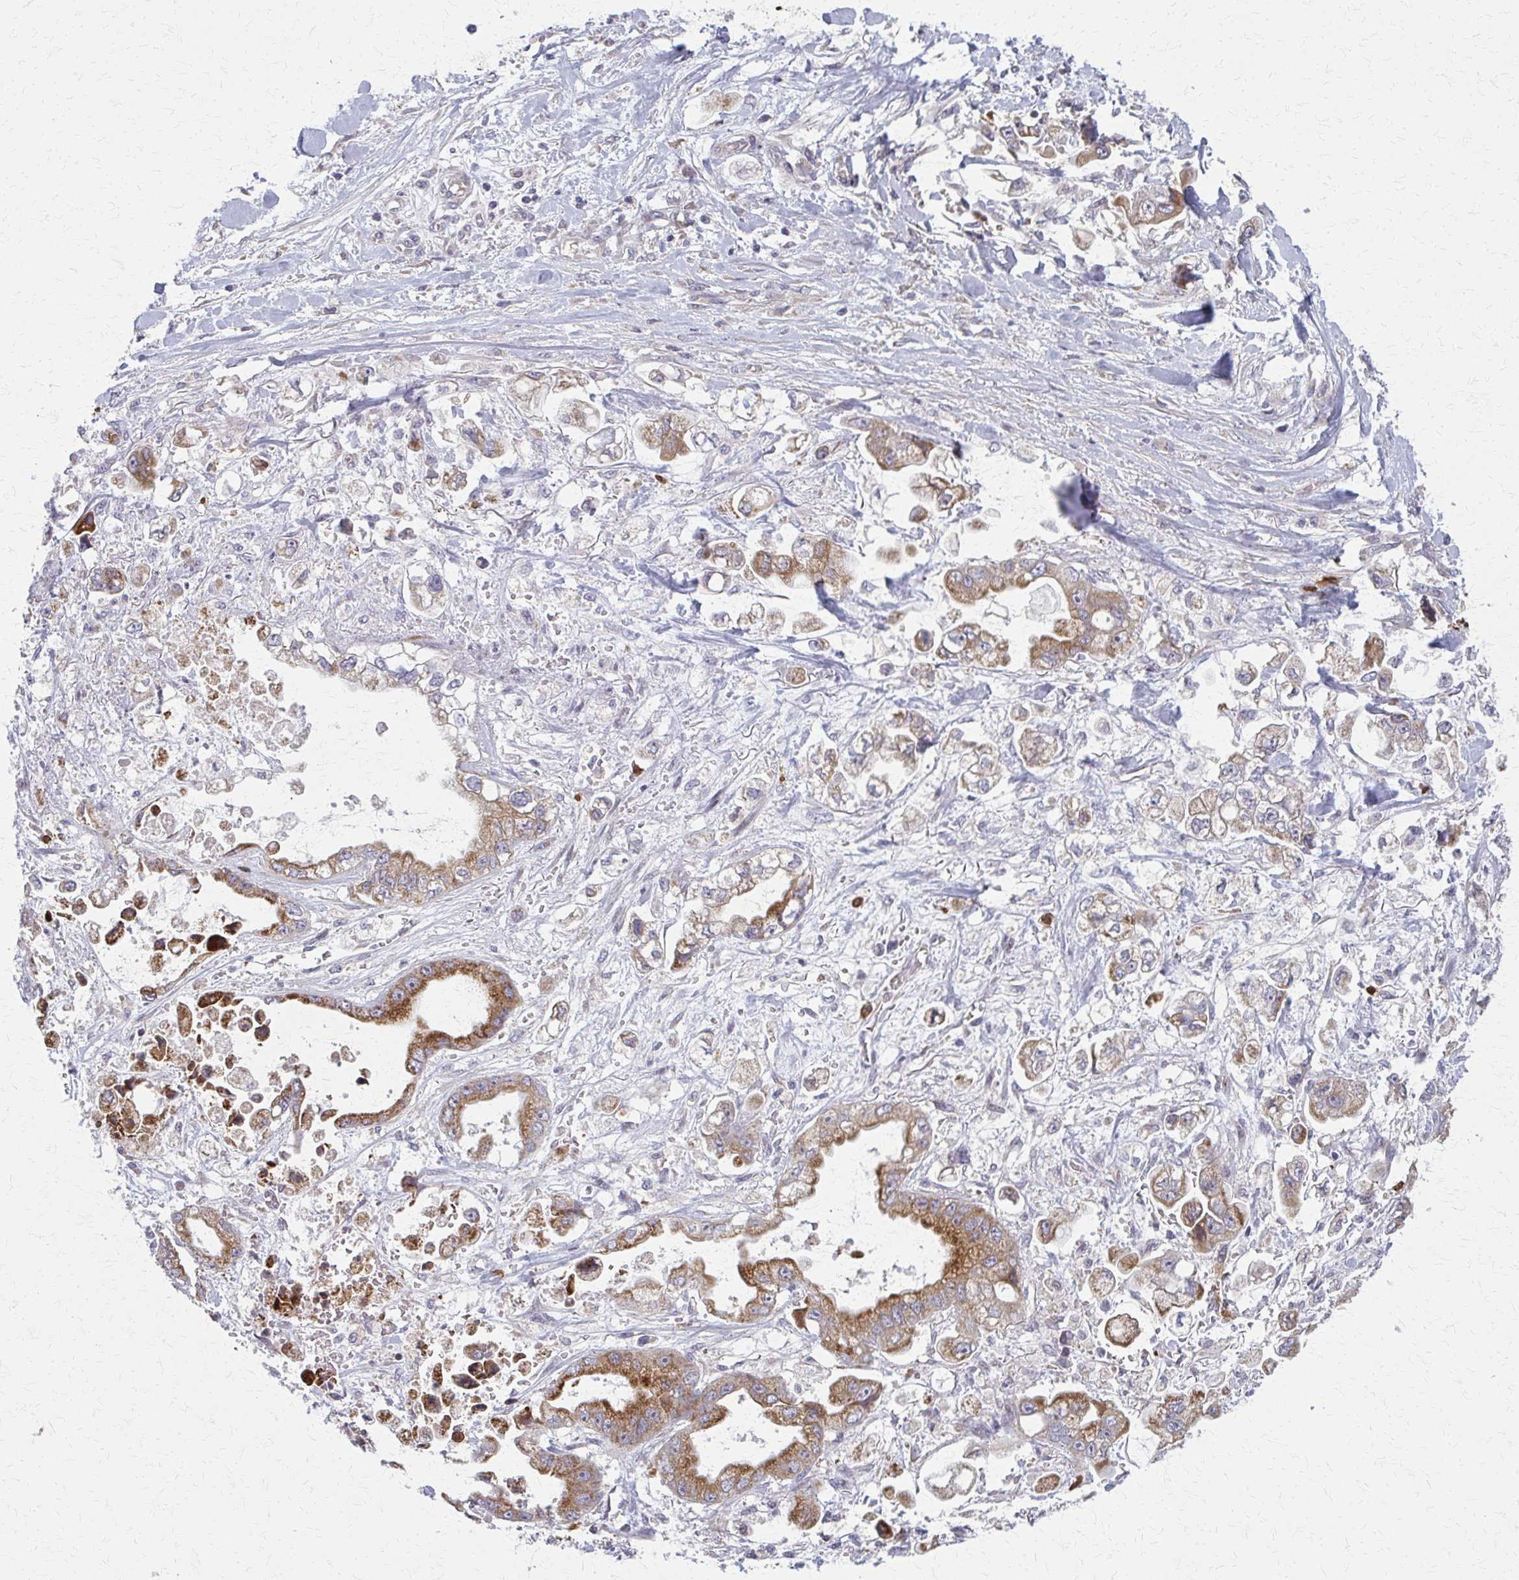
{"staining": {"intensity": "moderate", "quantity": ">75%", "location": "cytoplasmic/membranous"}, "tissue": "stomach cancer", "cell_type": "Tumor cells", "image_type": "cancer", "snomed": [{"axis": "morphology", "description": "Adenocarcinoma, NOS"}, {"axis": "topography", "description": "Stomach"}], "caption": "Immunohistochemical staining of stomach cancer shows medium levels of moderate cytoplasmic/membranous staining in approximately >75% of tumor cells.", "gene": "MCCC1", "patient": {"sex": "male", "age": 62}}